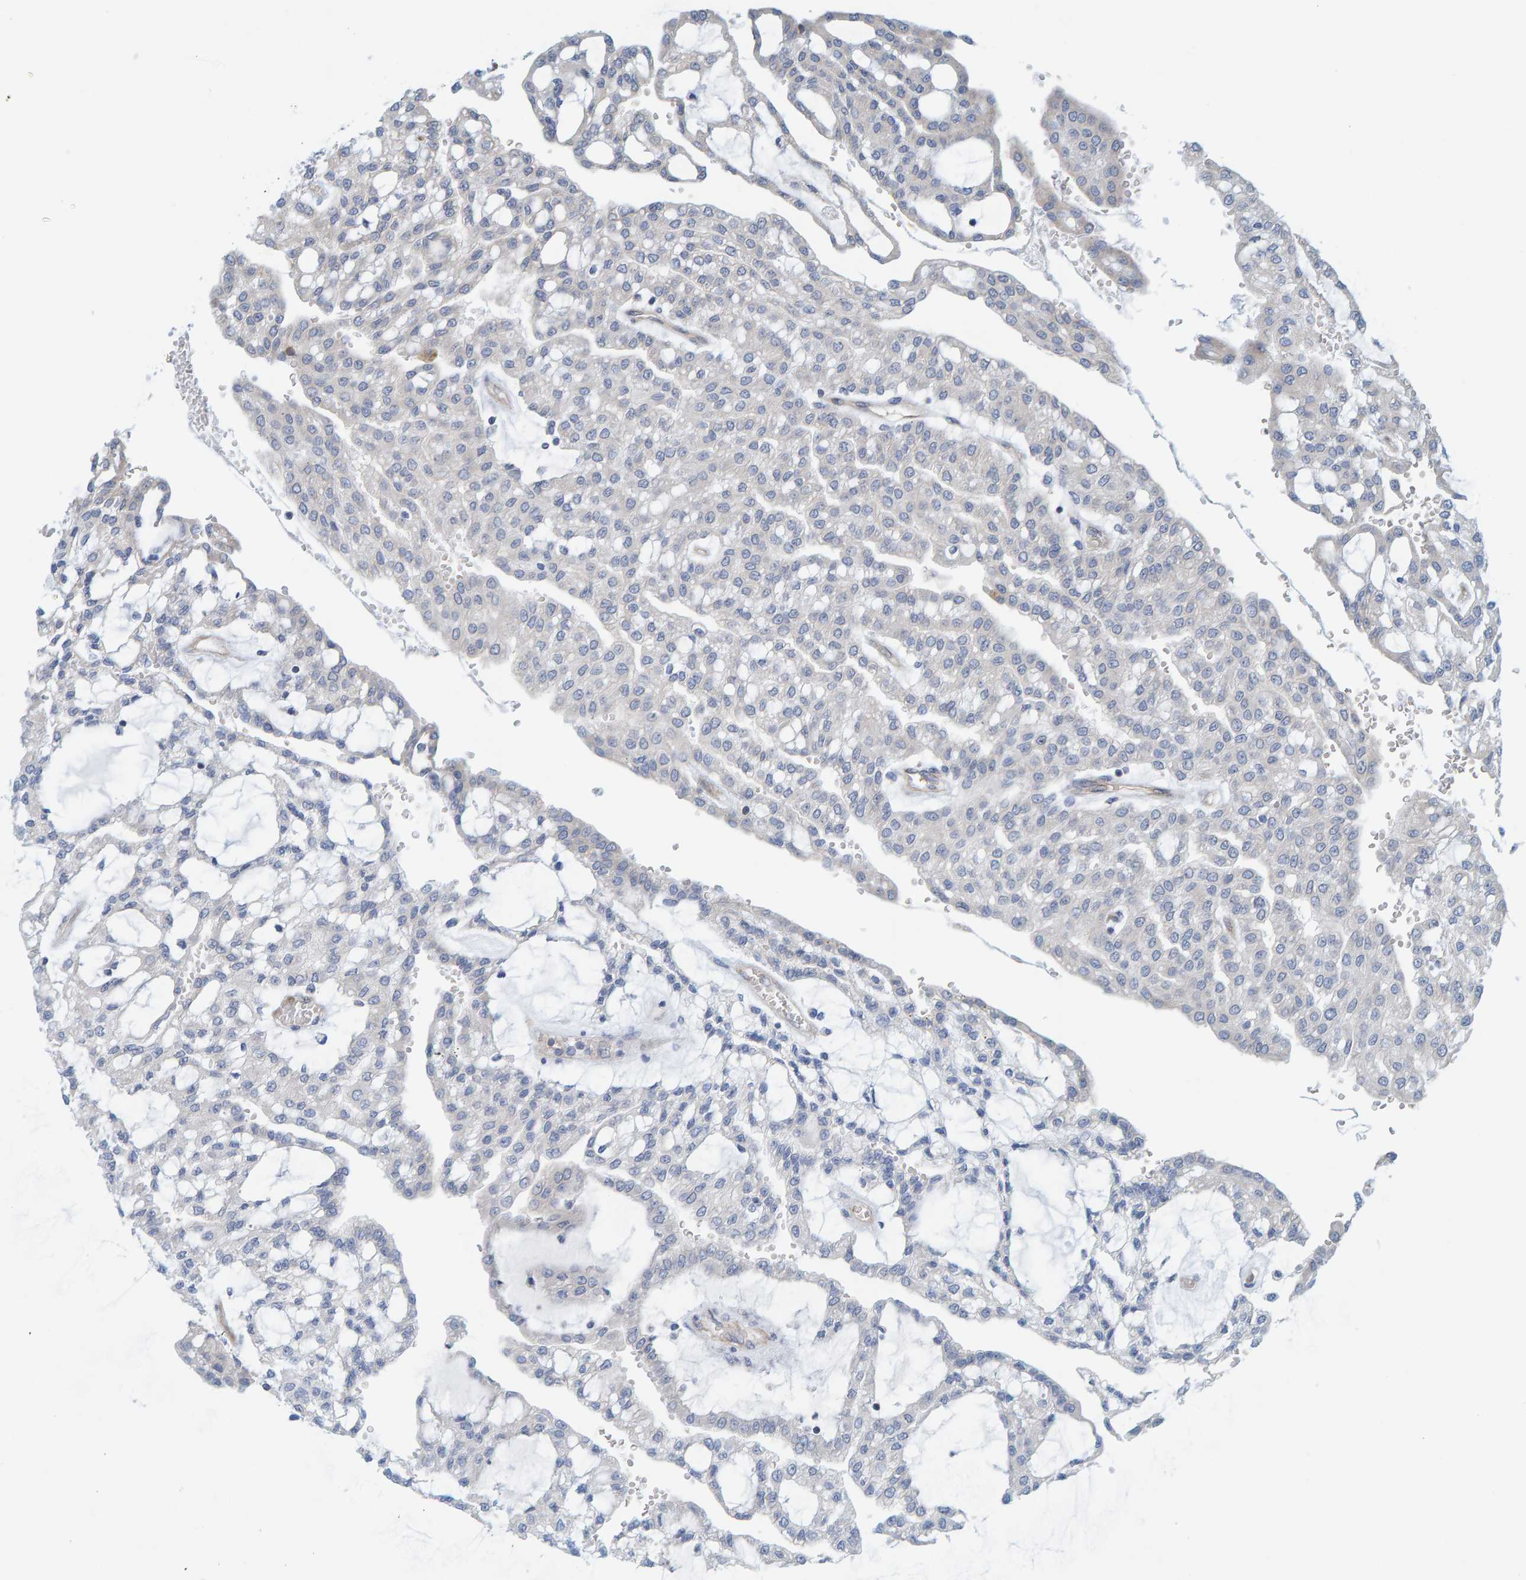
{"staining": {"intensity": "negative", "quantity": "none", "location": "none"}, "tissue": "renal cancer", "cell_type": "Tumor cells", "image_type": "cancer", "snomed": [{"axis": "morphology", "description": "Adenocarcinoma, NOS"}, {"axis": "topography", "description": "Kidney"}], "caption": "Tumor cells are negative for brown protein staining in adenocarcinoma (renal). (Immunohistochemistry (ihc), brightfield microscopy, high magnification).", "gene": "PRKD2", "patient": {"sex": "male", "age": 63}}